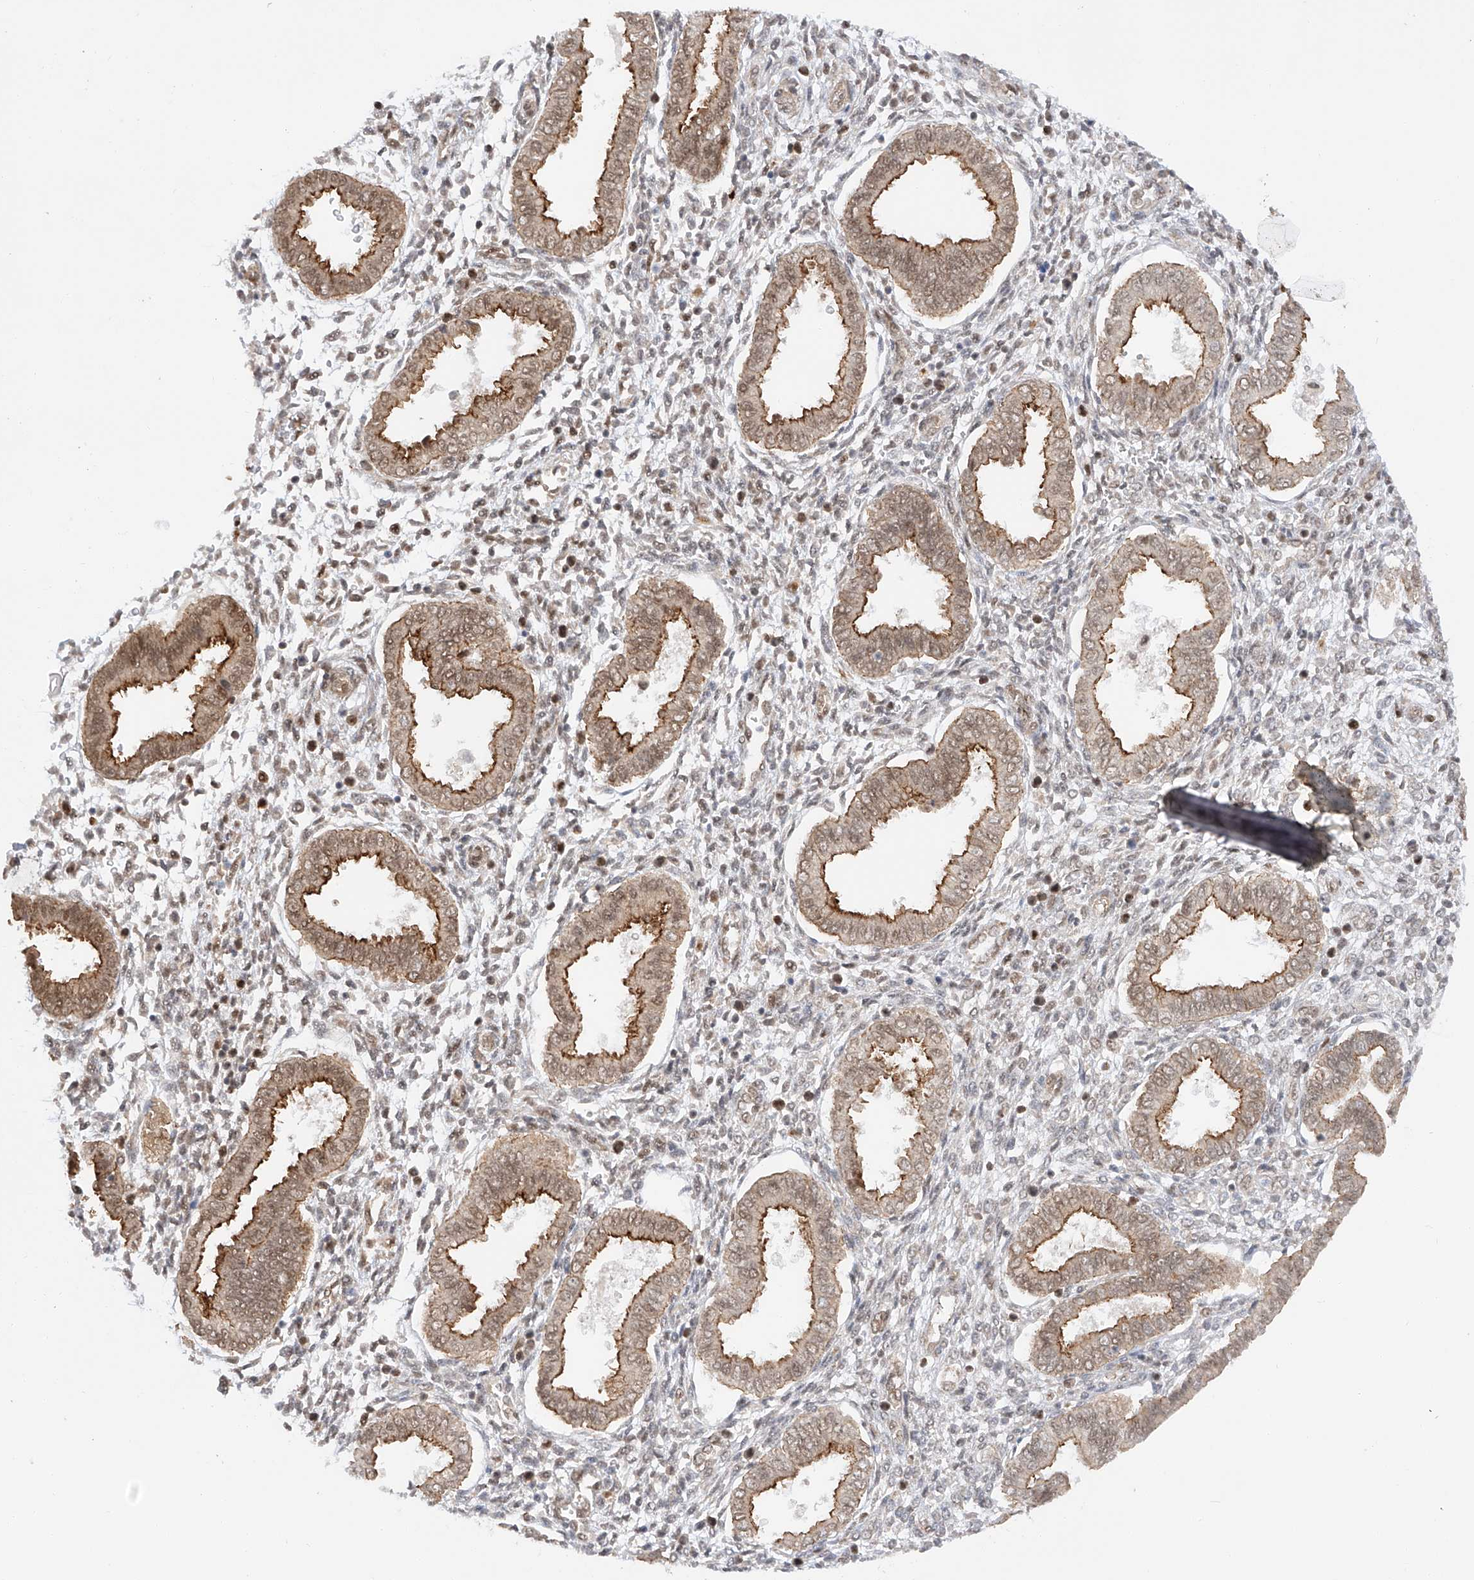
{"staining": {"intensity": "moderate", "quantity": ">75%", "location": "nuclear"}, "tissue": "endometrium", "cell_type": "Cells in endometrial stroma", "image_type": "normal", "snomed": [{"axis": "morphology", "description": "Normal tissue, NOS"}, {"axis": "topography", "description": "Endometrium"}], "caption": "Cells in endometrial stroma exhibit moderate nuclear staining in about >75% of cells in unremarkable endometrium.", "gene": "POGK", "patient": {"sex": "female", "age": 24}}